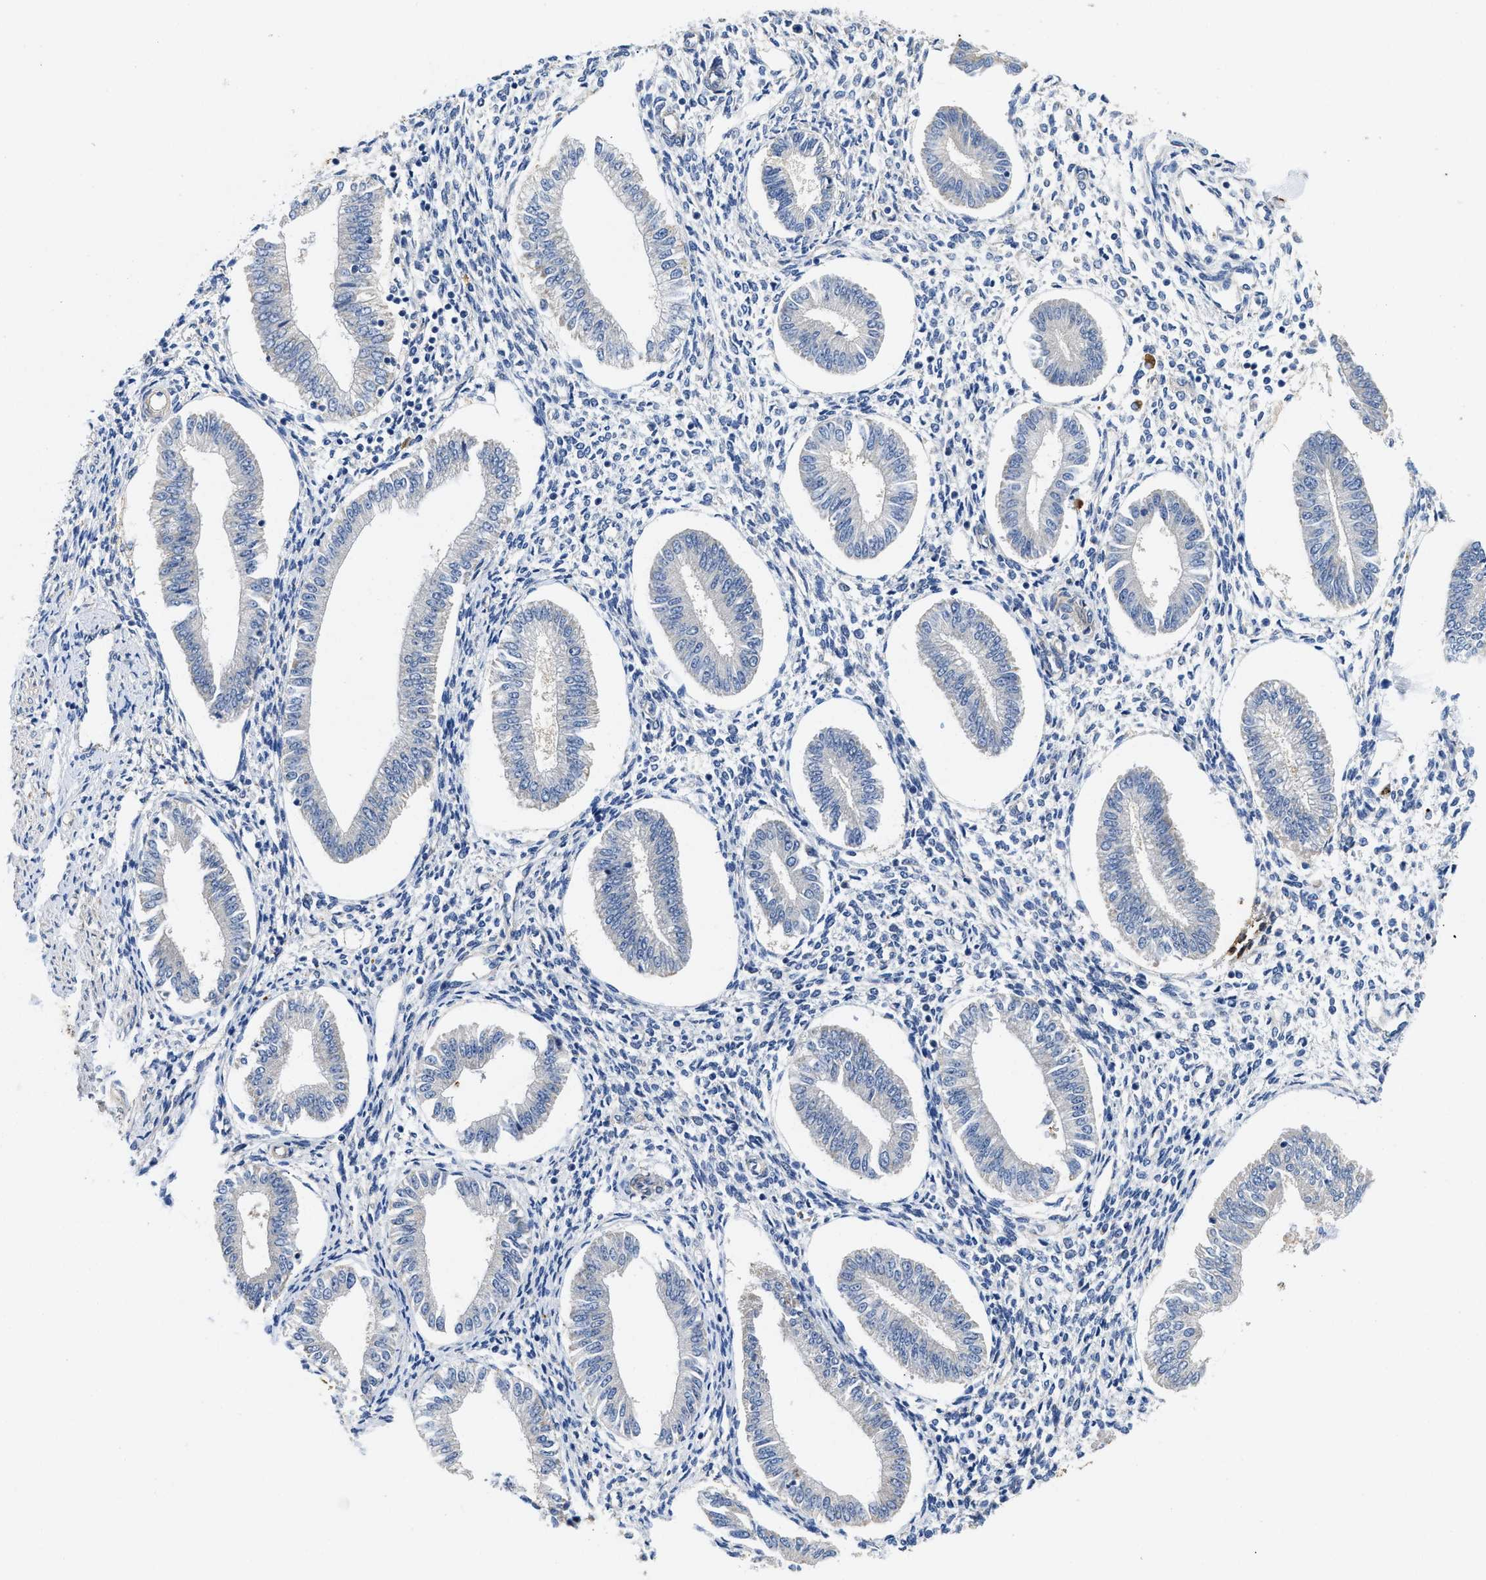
{"staining": {"intensity": "strong", "quantity": "<25%", "location": "cytoplasmic/membranous"}, "tissue": "endometrium", "cell_type": "Cells in endometrial stroma", "image_type": "normal", "snomed": [{"axis": "morphology", "description": "Normal tissue, NOS"}, {"axis": "topography", "description": "Endometrium"}], "caption": "The histopathology image reveals staining of normal endometrium, revealing strong cytoplasmic/membranous protein staining (brown color) within cells in endometrial stroma. Using DAB (brown) and hematoxylin (blue) stains, captured at high magnification using brightfield microscopy.", "gene": "RAPH1", "patient": {"sex": "female", "age": 50}}